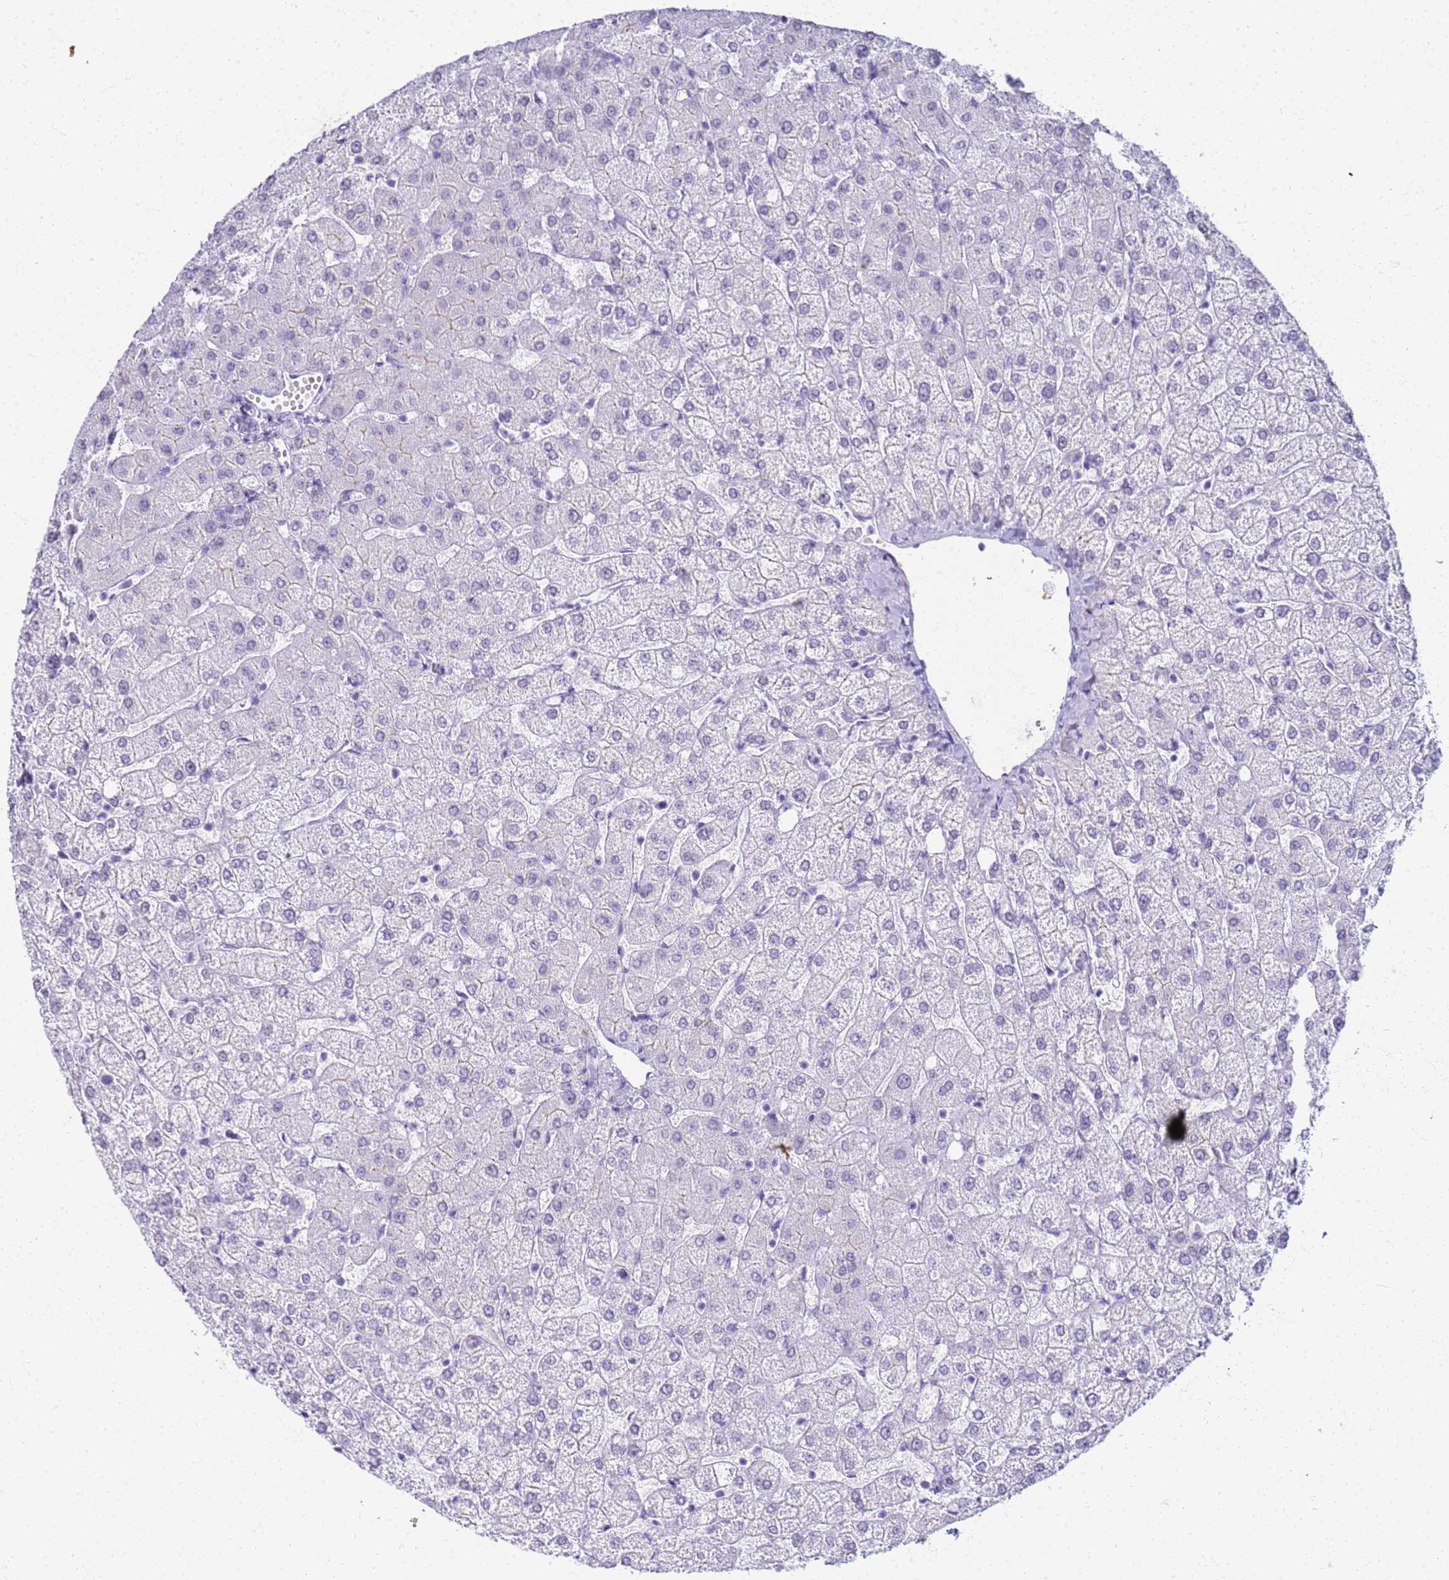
{"staining": {"intensity": "negative", "quantity": "none", "location": "none"}, "tissue": "liver", "cell_type": "Cholangiocytes", "image_type": "normal", "snomed": [{"axis": "morphology", "description": "Normal tissue, NOS"}, {"axis": "topography", "description": "Liver"}], "caption": "High magnification brightfield microscopy of benign liver stained with DAB (3,3'-diaminobenzidine) (brown) and counterstained with hematoxylin (blue): cholangiocytes show no significant staining. Nuclei are stained in blue.", "gene": "SLC7A9", "patient": {"sex": "female", "age": 54}}